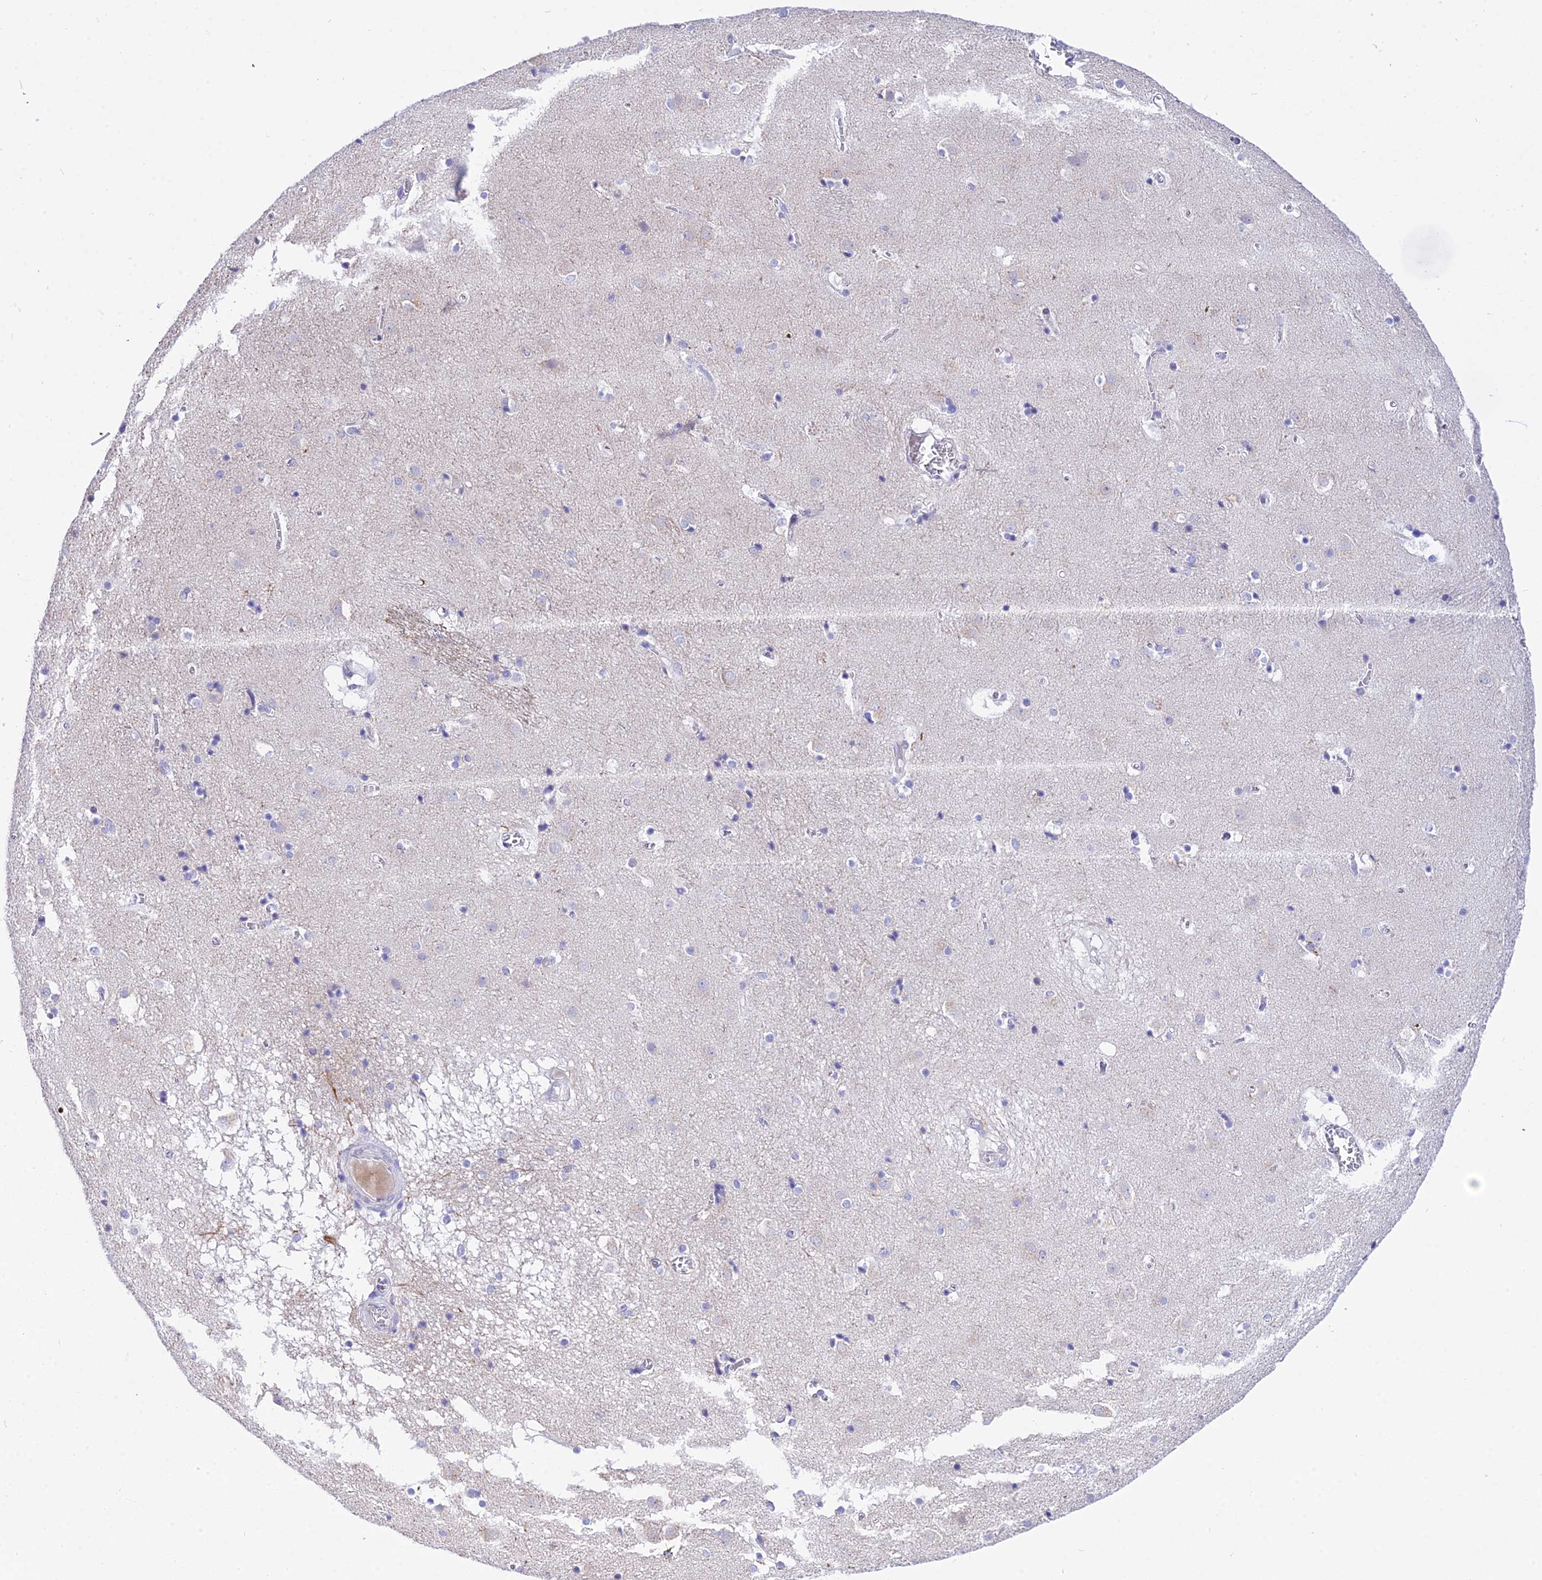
{"staining": {"intensity": "negative", "quantity": "none", "location": "none"}, "tissue": "caudate", "cell_type": "Glial cells", "image_type": "normal", "snomed": [{"axis": "morphology", "description": "Normal tissue, NOS"}, {"axis": "topography", "description": "Lateral ventricle wall"}], "caption": "Immunohistochemistry image of normal caudate stained for a protein (brown), which shows no positivity in glial cells.", "gene": "DEFB107A", "patient": {"sex": "male", "age": 70}}